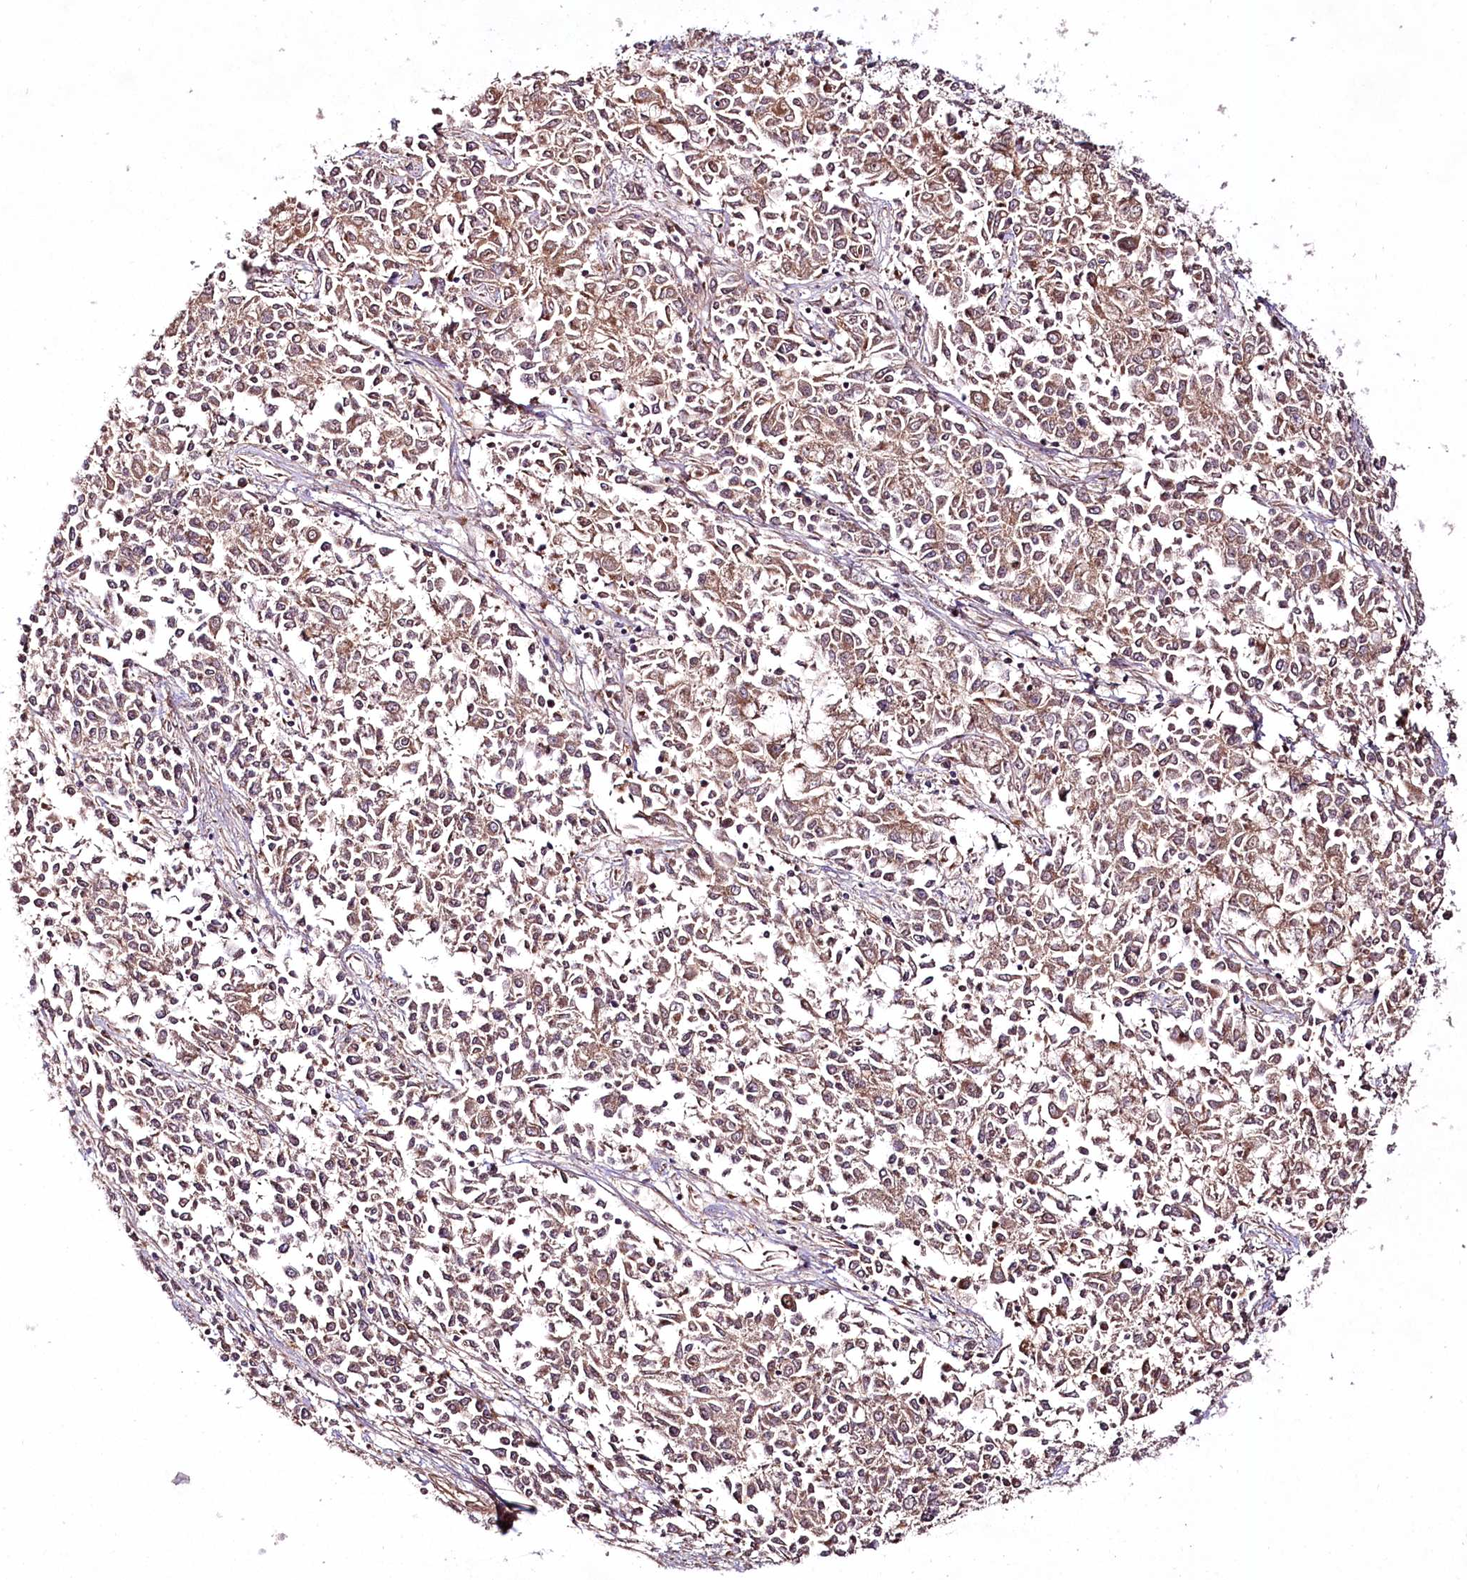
{"staining": {"intensity": "moderate", "quantity": ">75%", "location": "cytoplasmic/membranous"}, "tissue": "endometrial cancer", "cell_type": "Tumor cells", "image_type": "cancer", "snomed": [{"axis": "morphology", "description": "Adenocarcinoma, NOS"}, {"axis": "topography", "description": "Endometrium"}], "caption": "Tumor cells show moderate cytoplasmic/membranous expression in about >75% of cells in adenocarcinoma (endometrial).", "gene": "REXO2", "patient": {"sex": "female", "age": 50}}